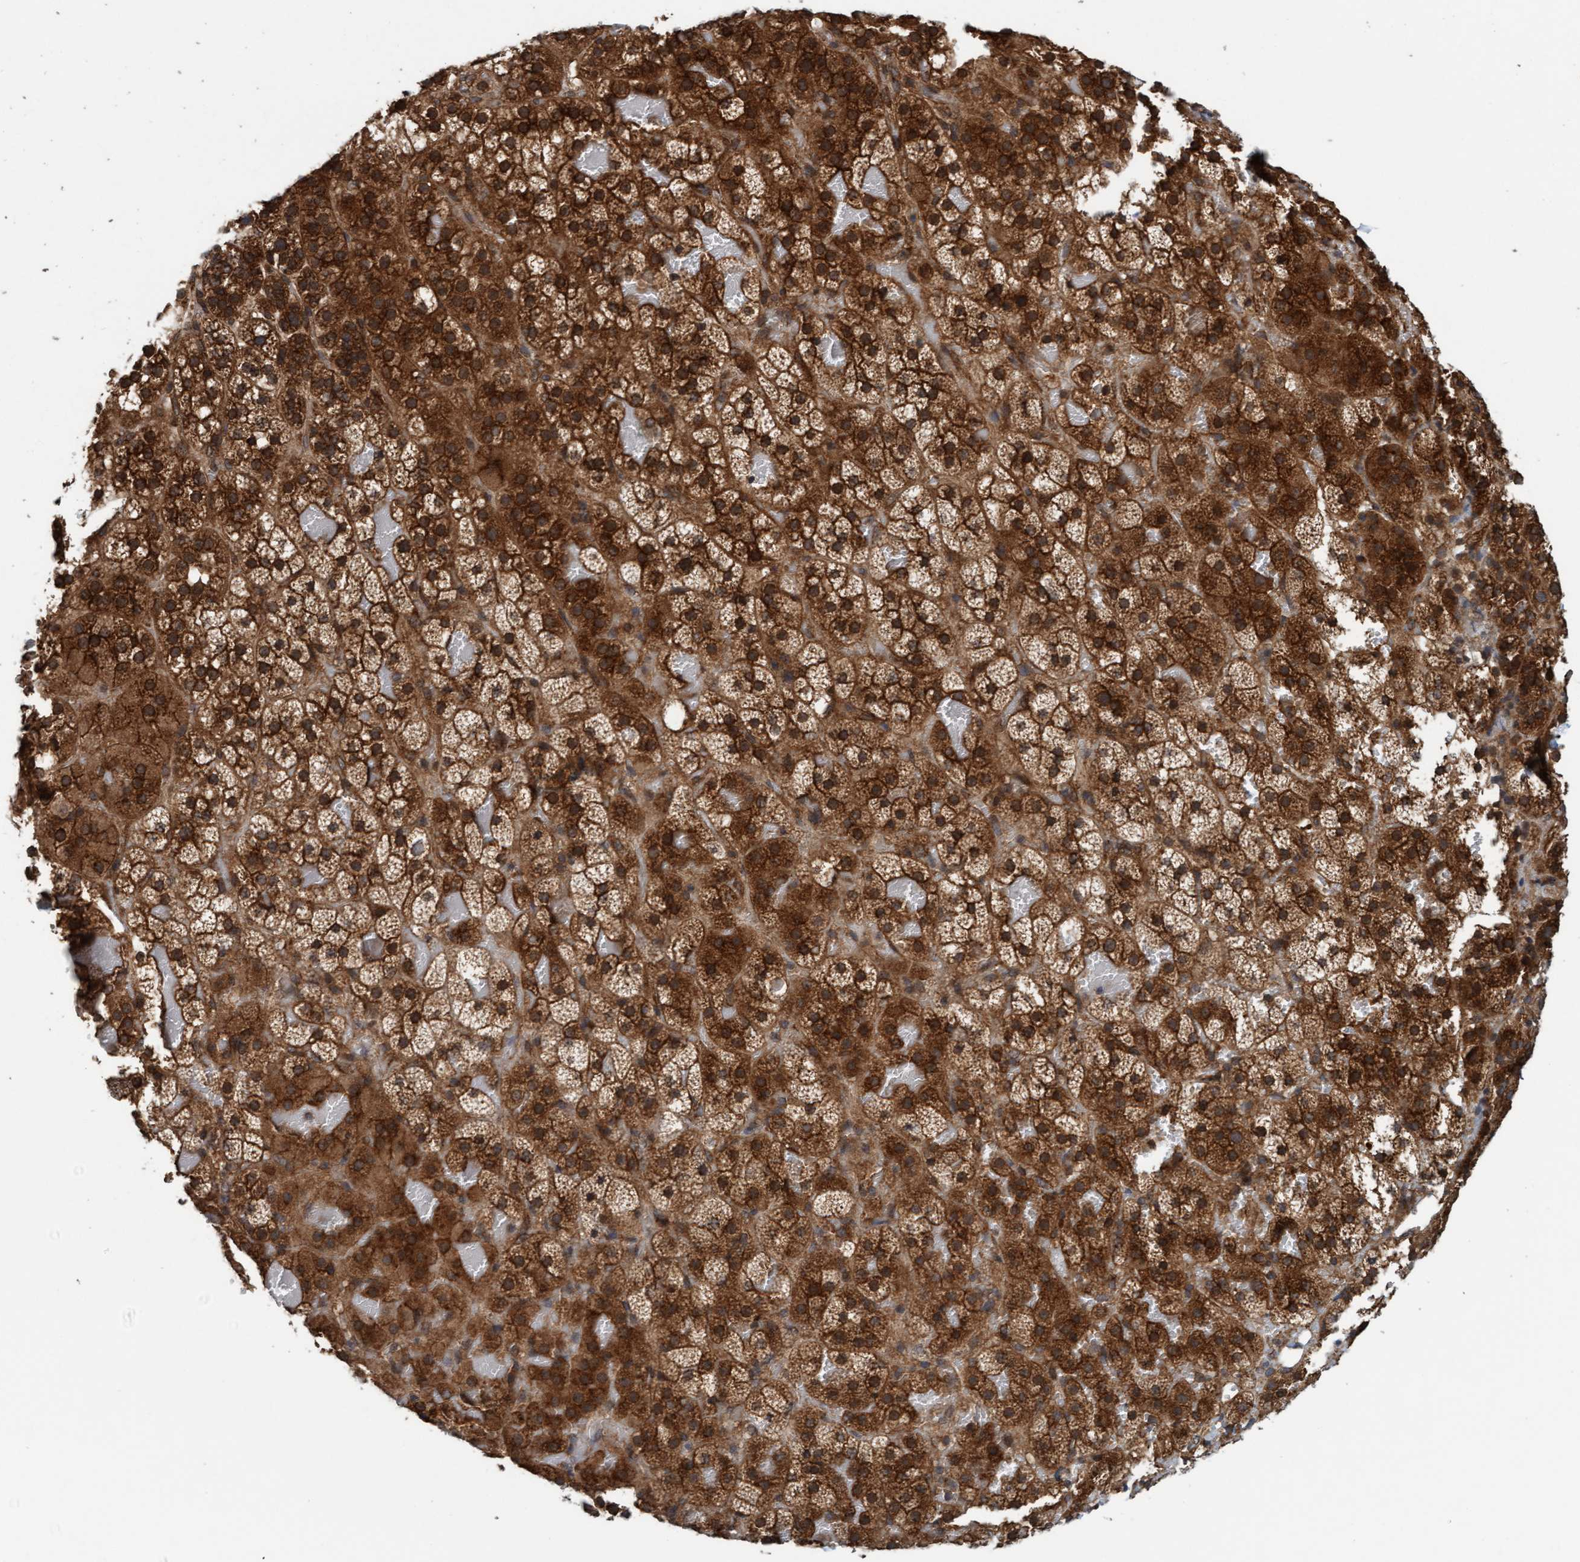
{"staining": {"intensity": "strong", "quantity": ">75%", "location": "cytoplasmic/membranous"}, "tissue": "adrenal gland", "cell_type": "Glandular cells", "image_type": "normal", "snomed": [{"axis": "morphology", "description": "Normal tissue, NOS"}, {"axis": "topography", "description": "Adrenal gland"}], "caption": "IHC micrograph of normal adrenal gland stained for a protein (brown), which reveals high levels of strong cytoplasmic/membranous staining in approximately >75% of glandular cells.", "gene": "FXR2", "patient": {"sex": "female", "age": 59}}